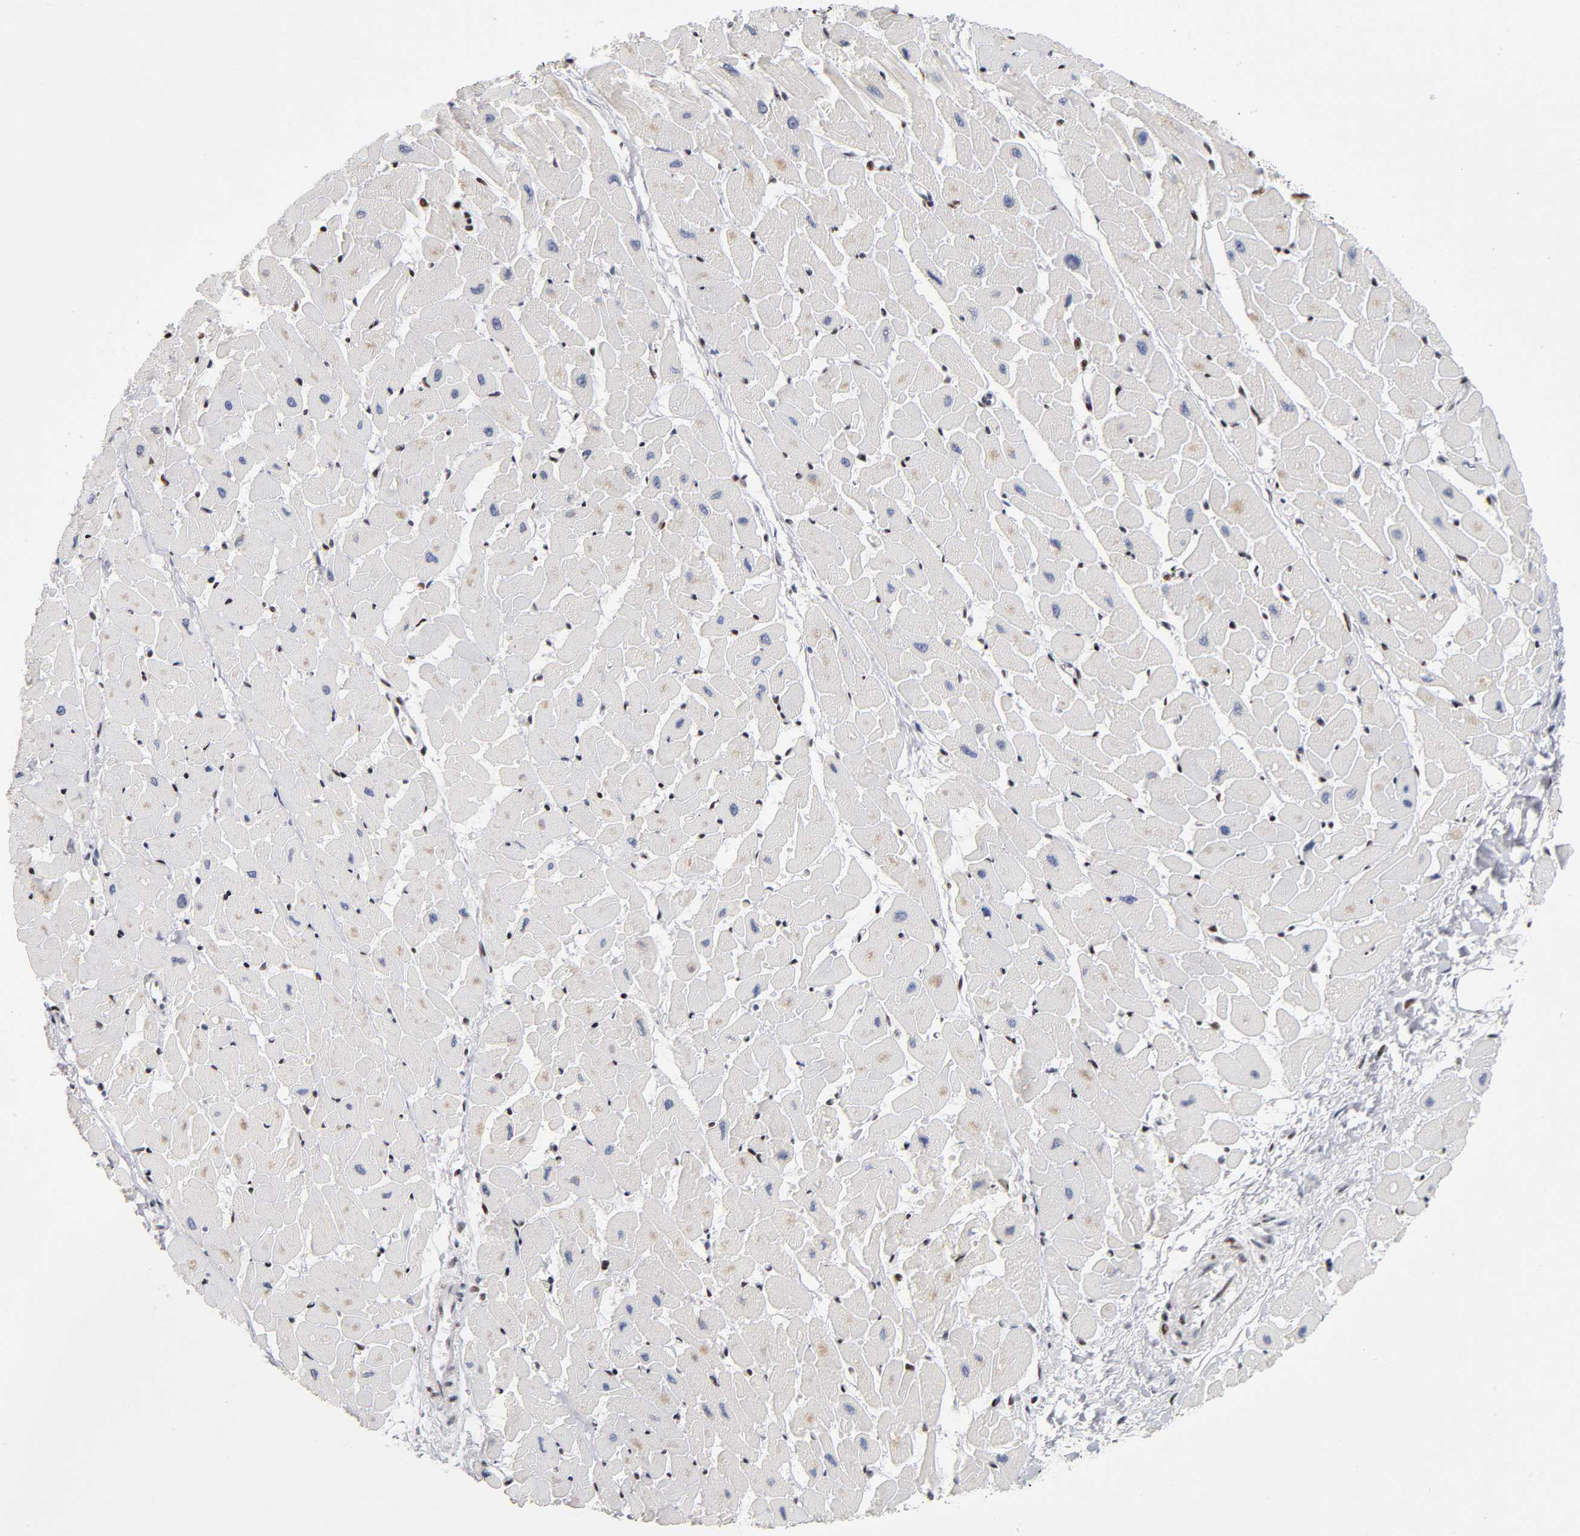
{"staining": {"intensity": "moderate", "quantity": "25%-75%", "location": "nuclear"}, "tissue": "heart muscle", "cell_type": "Cardiomyocytes", "image_type": "normal", "snomed": [{"axis": "morphology", "description": "Normal tissue, NOS"}, {"axis": "topography", "description": "Heart"}], "caption": "Heart muscle stained for a protein (brown) shows moderate nuclear positive positivity in about 25%-75% of cardiomyocytes.", "gene": "SP3", "patient": {"sex": "female", "age": 19}}